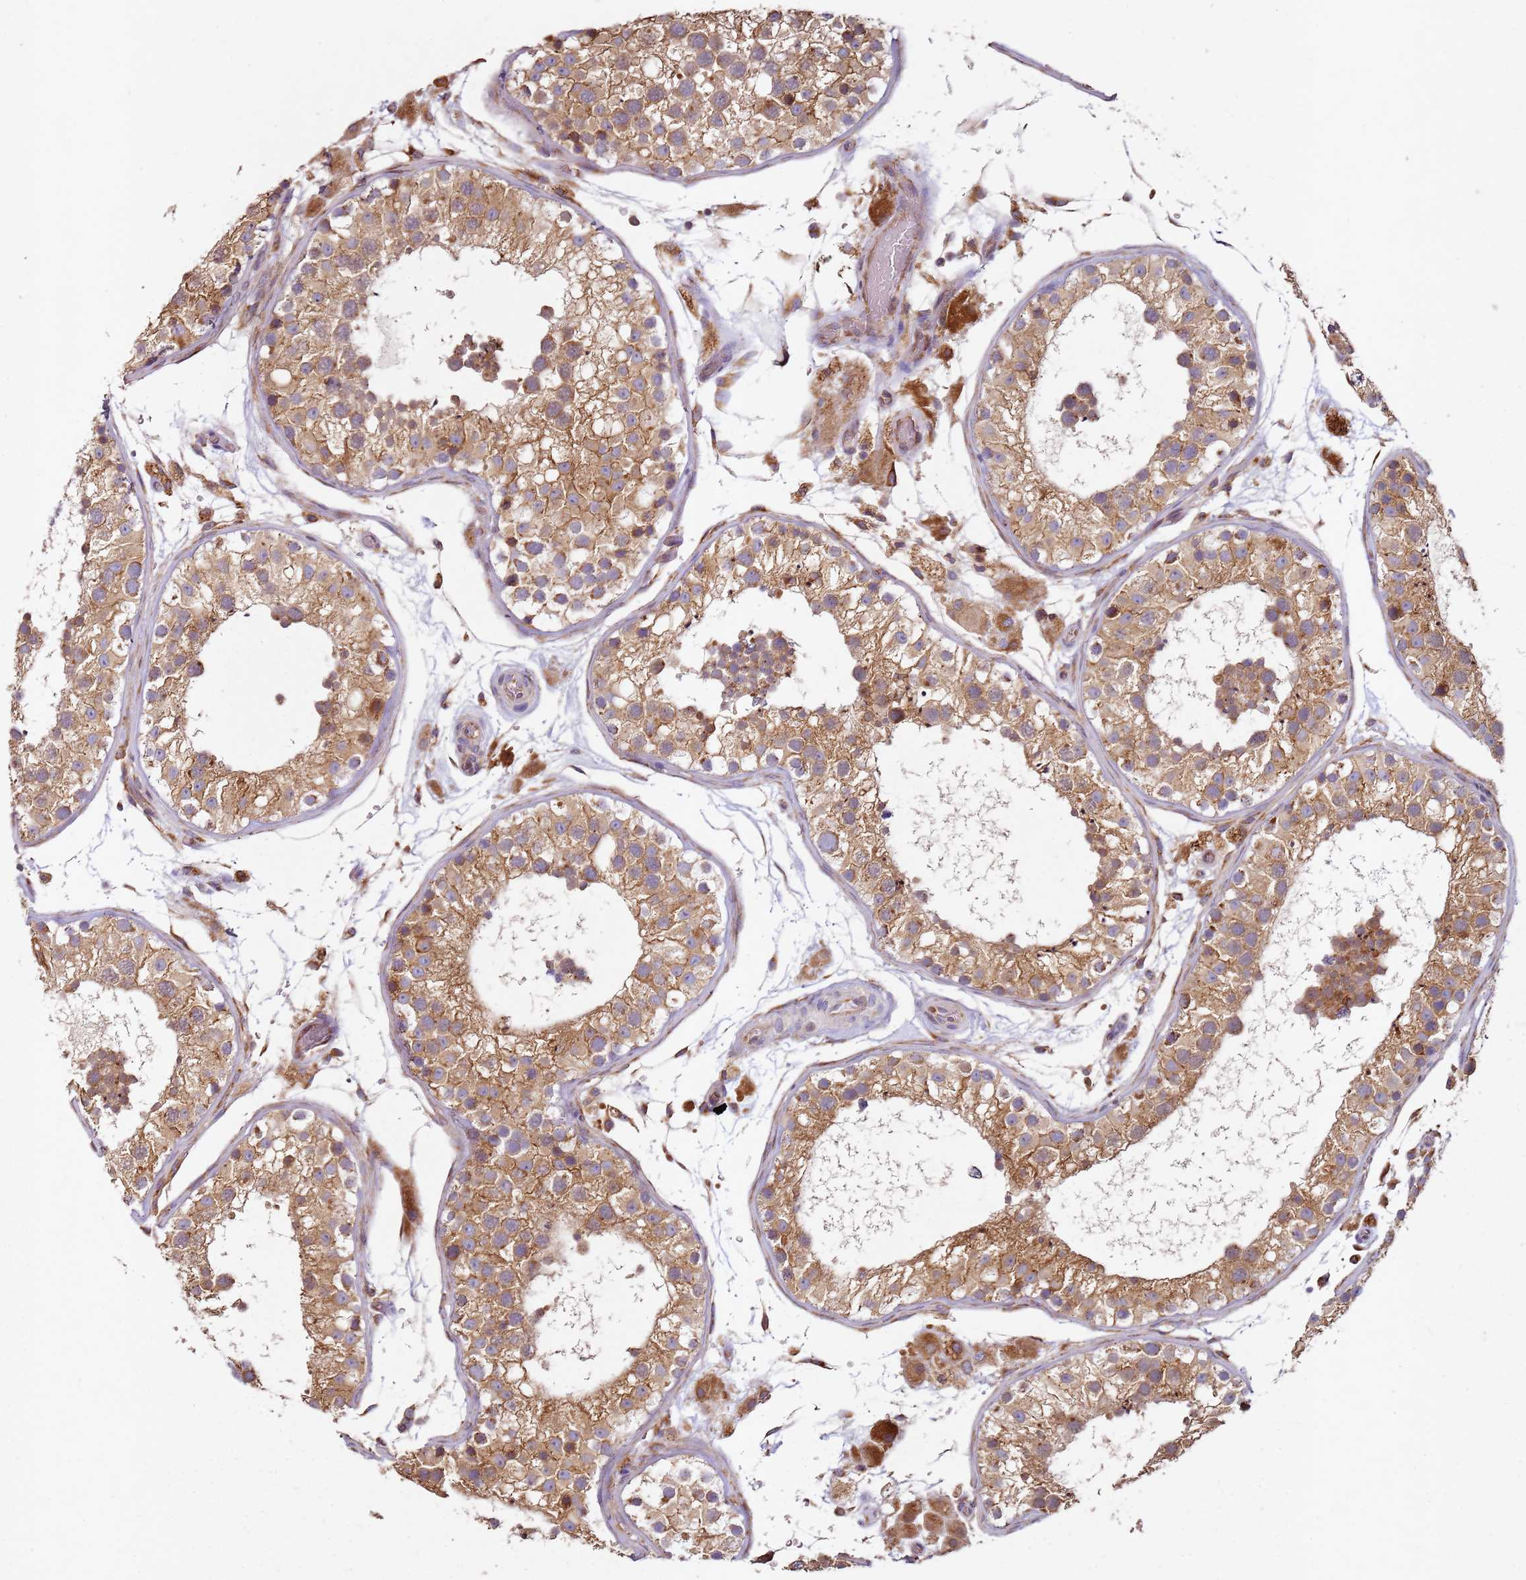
{"staining": {"intensity": "moderate", "quantity": ">75%", "location": "cytoplasmic/membranous"}, "tissue": "testis", "cell_type": "Cells in seminiferous ducts", "image_type": "normal", "snomed": [{"axis": "morphology", "description": "Normal tissue, NOS"}, {"axis": "topography", "description": "Testis"}], "caption": "The histopathology image displays immunohistochemical staining of normal testis. There is moderate cytoplasmic/membranous expression is appreciated in approximately >75% of cells in seminiferous ducts. (Brightfield microscopy of DAB IHC at high magnification).", "gene": "ARFRP1", "patient": {"sex": "male", "age": 26}}